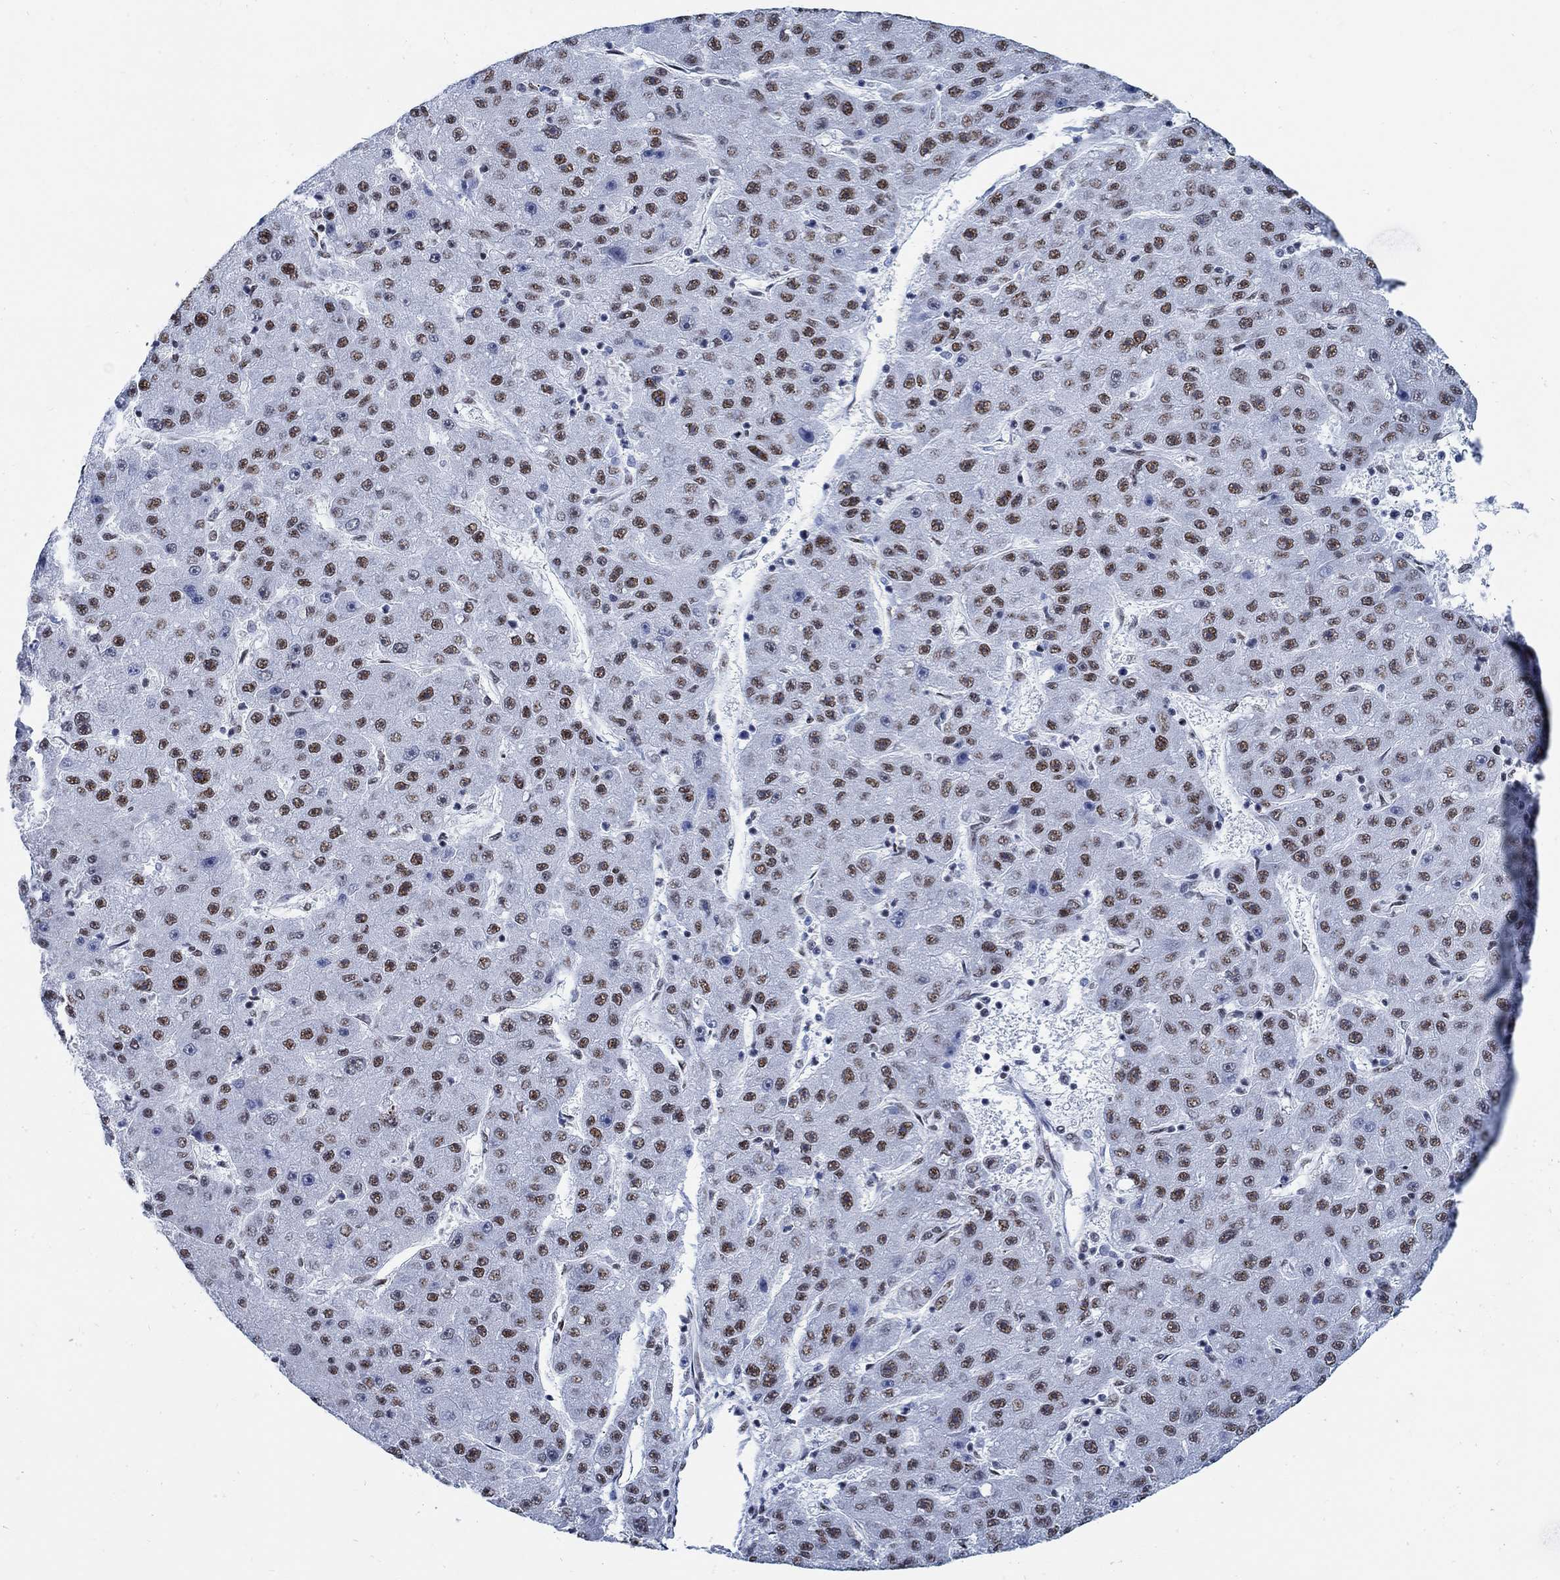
{"staining": {"intensity": "moderate", "quantity": "25%-75%", "location": "nuclear"}, "tissue": "liver cancer", "cell_type": "Tumor cells", "image_type": "cancer", "snomed": [{"axis": "morphology", "description": "Carcinoma, Hepatocellular, NOS"}, {"axis": "topography", "description": "Liver"}], "caption": "Liver hepatocellular carcinoma stained with a protein marker demonstrates moderate staining in tumor cells.", "gene": "DLK1", "patient": {"sex": "male", "age": 67}}